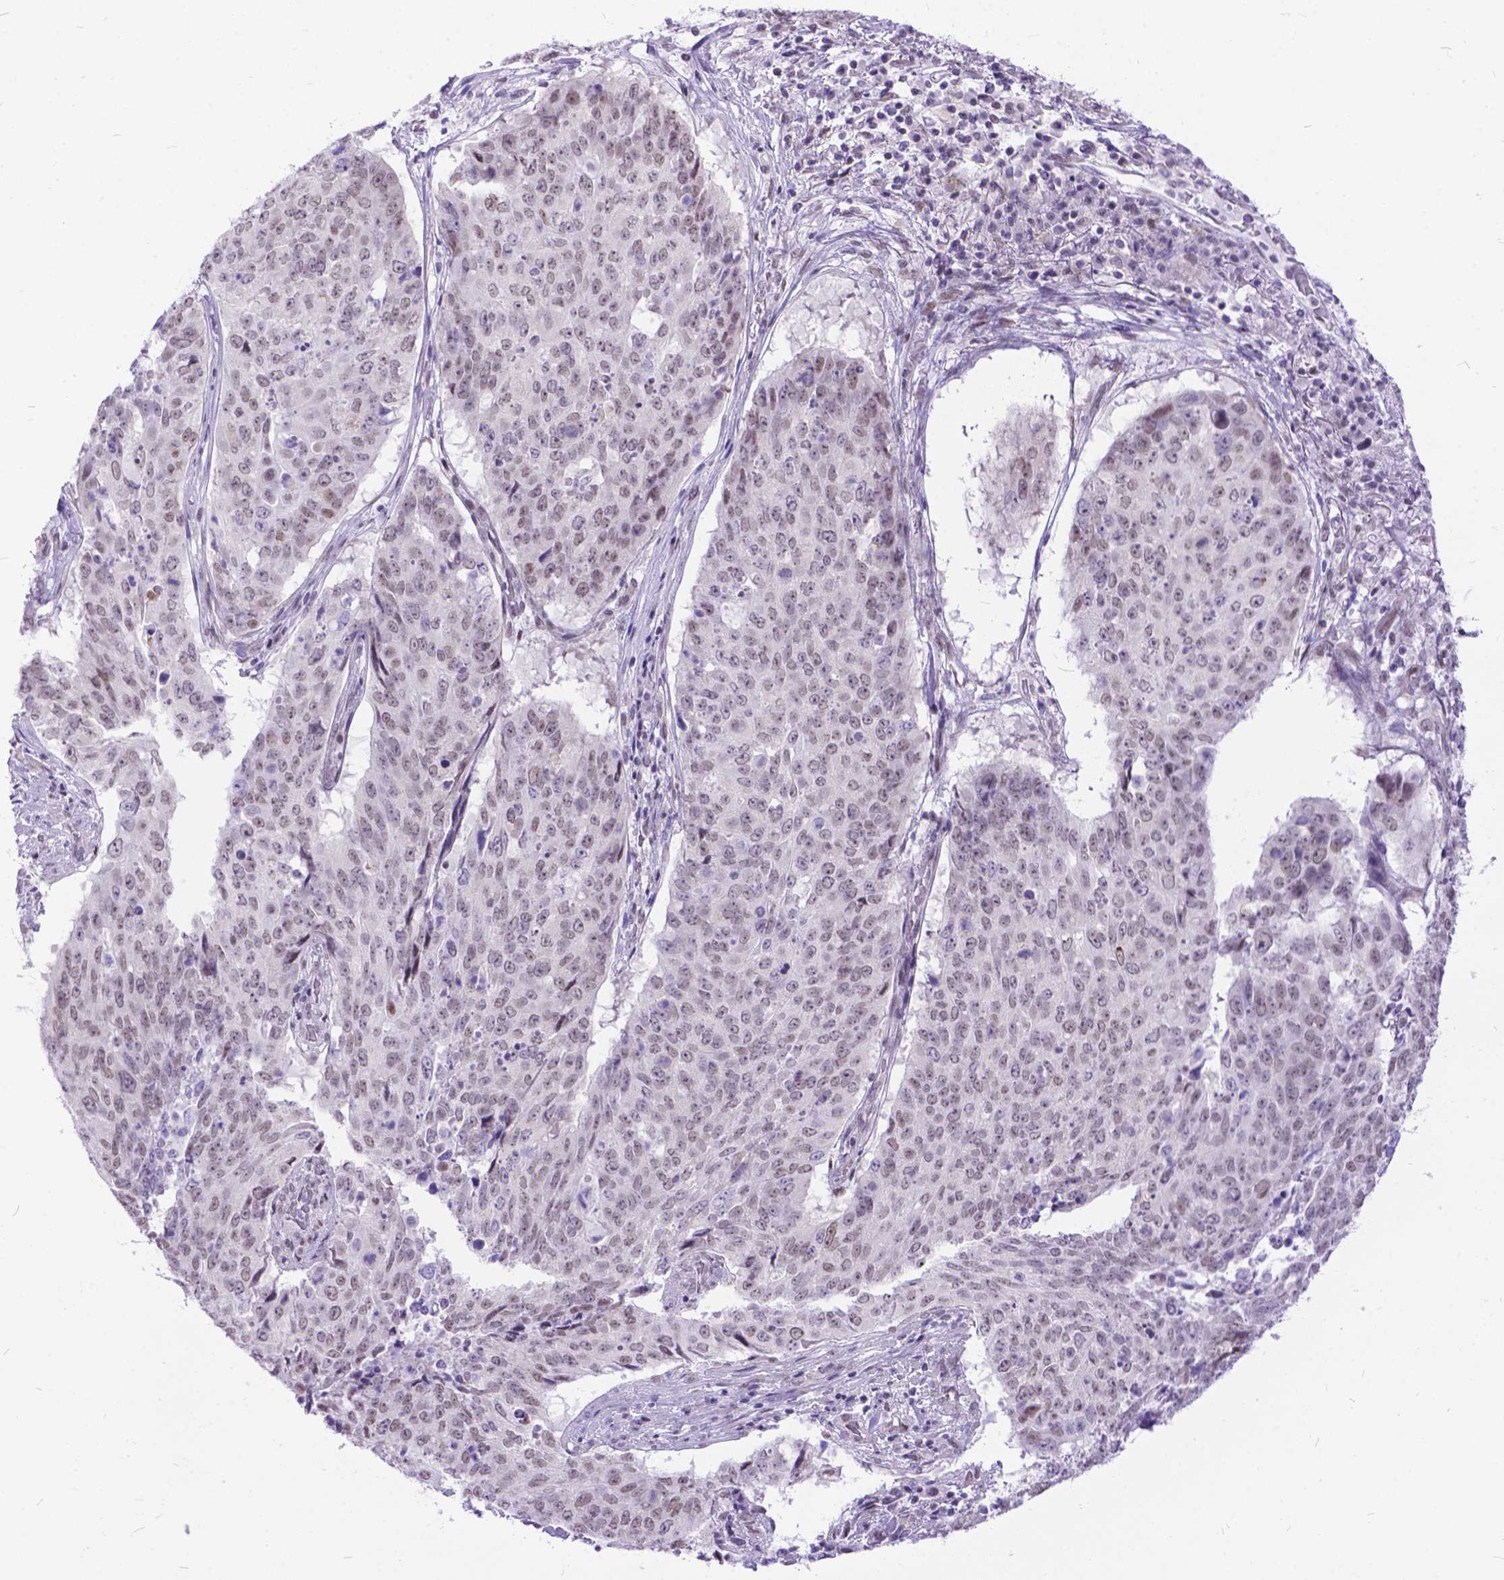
{"staining": {"intensity": "weak", "quantity": ">75%", "location": "nuclear"}, "tissue": "lung cancer", "cell_type": "Tumor cells", "image_type": "cancer", "snomed": [{"axis": "morphology", "description": "Normal tissue, NOS"}, {"axis": "morphology", "description": "Squamous cell carcinoma, NOS"}, {"axis": "topography", "description": "Bronchus"}, {"axis": "topography", "description": "Lung"}], "caption": "A brown stain shows weak nuclear staining of a protein in human lung cancer tumor cells.", "gene": "FAM124B", "patient": {"sex": "male", "age": 64}}